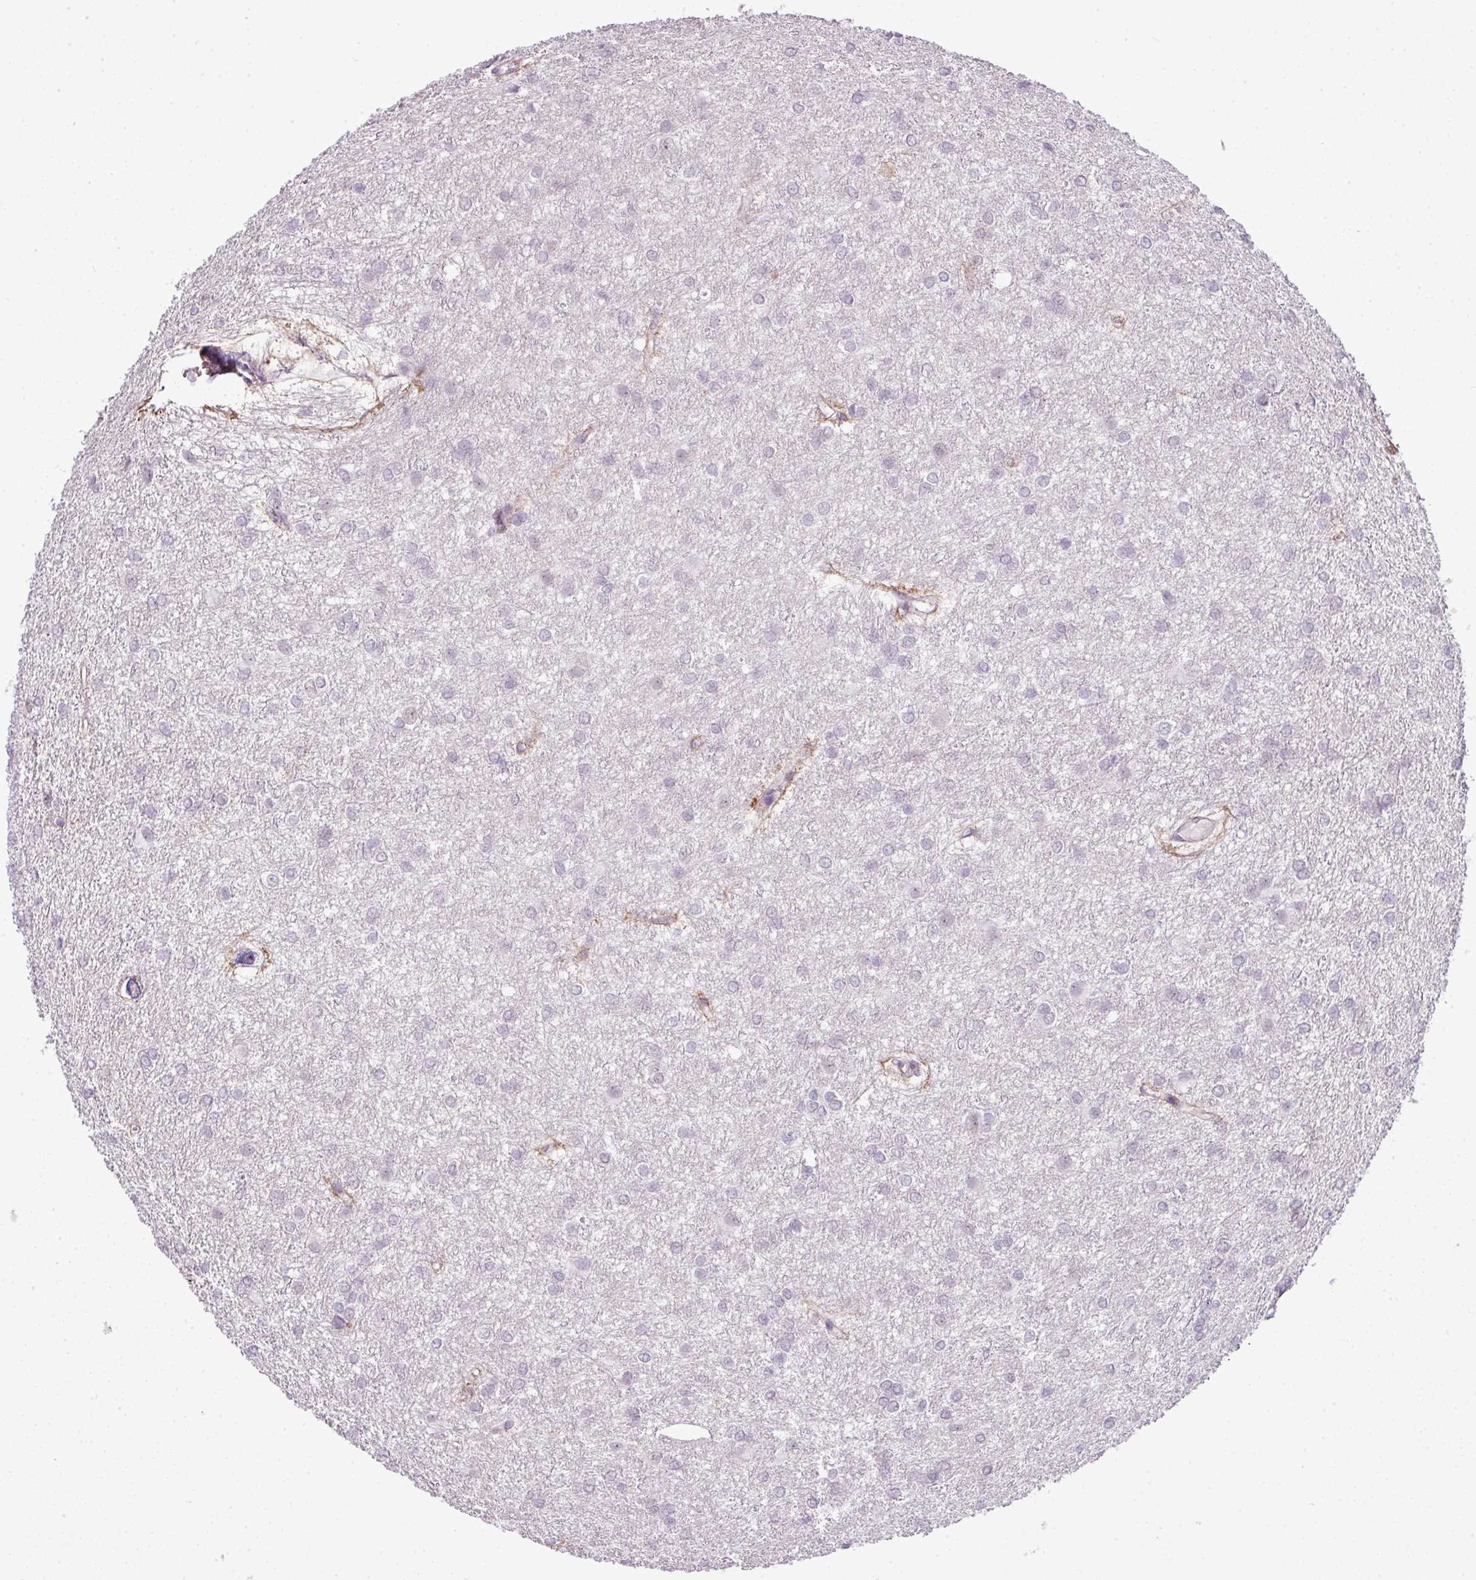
{"staining": {"intensity": "negative", "quantity": "none", "location": "none"}, "tissue": "glioma", "cell_type": "Tumor cells", "image_type": "cancer", "snomed": [{"axis": "morphology", "description": "Glioma, malignant, High grade"}, {"axis": "topography", "description": "Brain"}], "caption": "An immunohistochemistry (IHC) photomicrograph of high-grade glioma (malignant) is shown. There is no staining in tumor cells of high-grade glioma (malignant).", "gene": "ZNF688", "patient": {"sex": "female", "age": 50}}